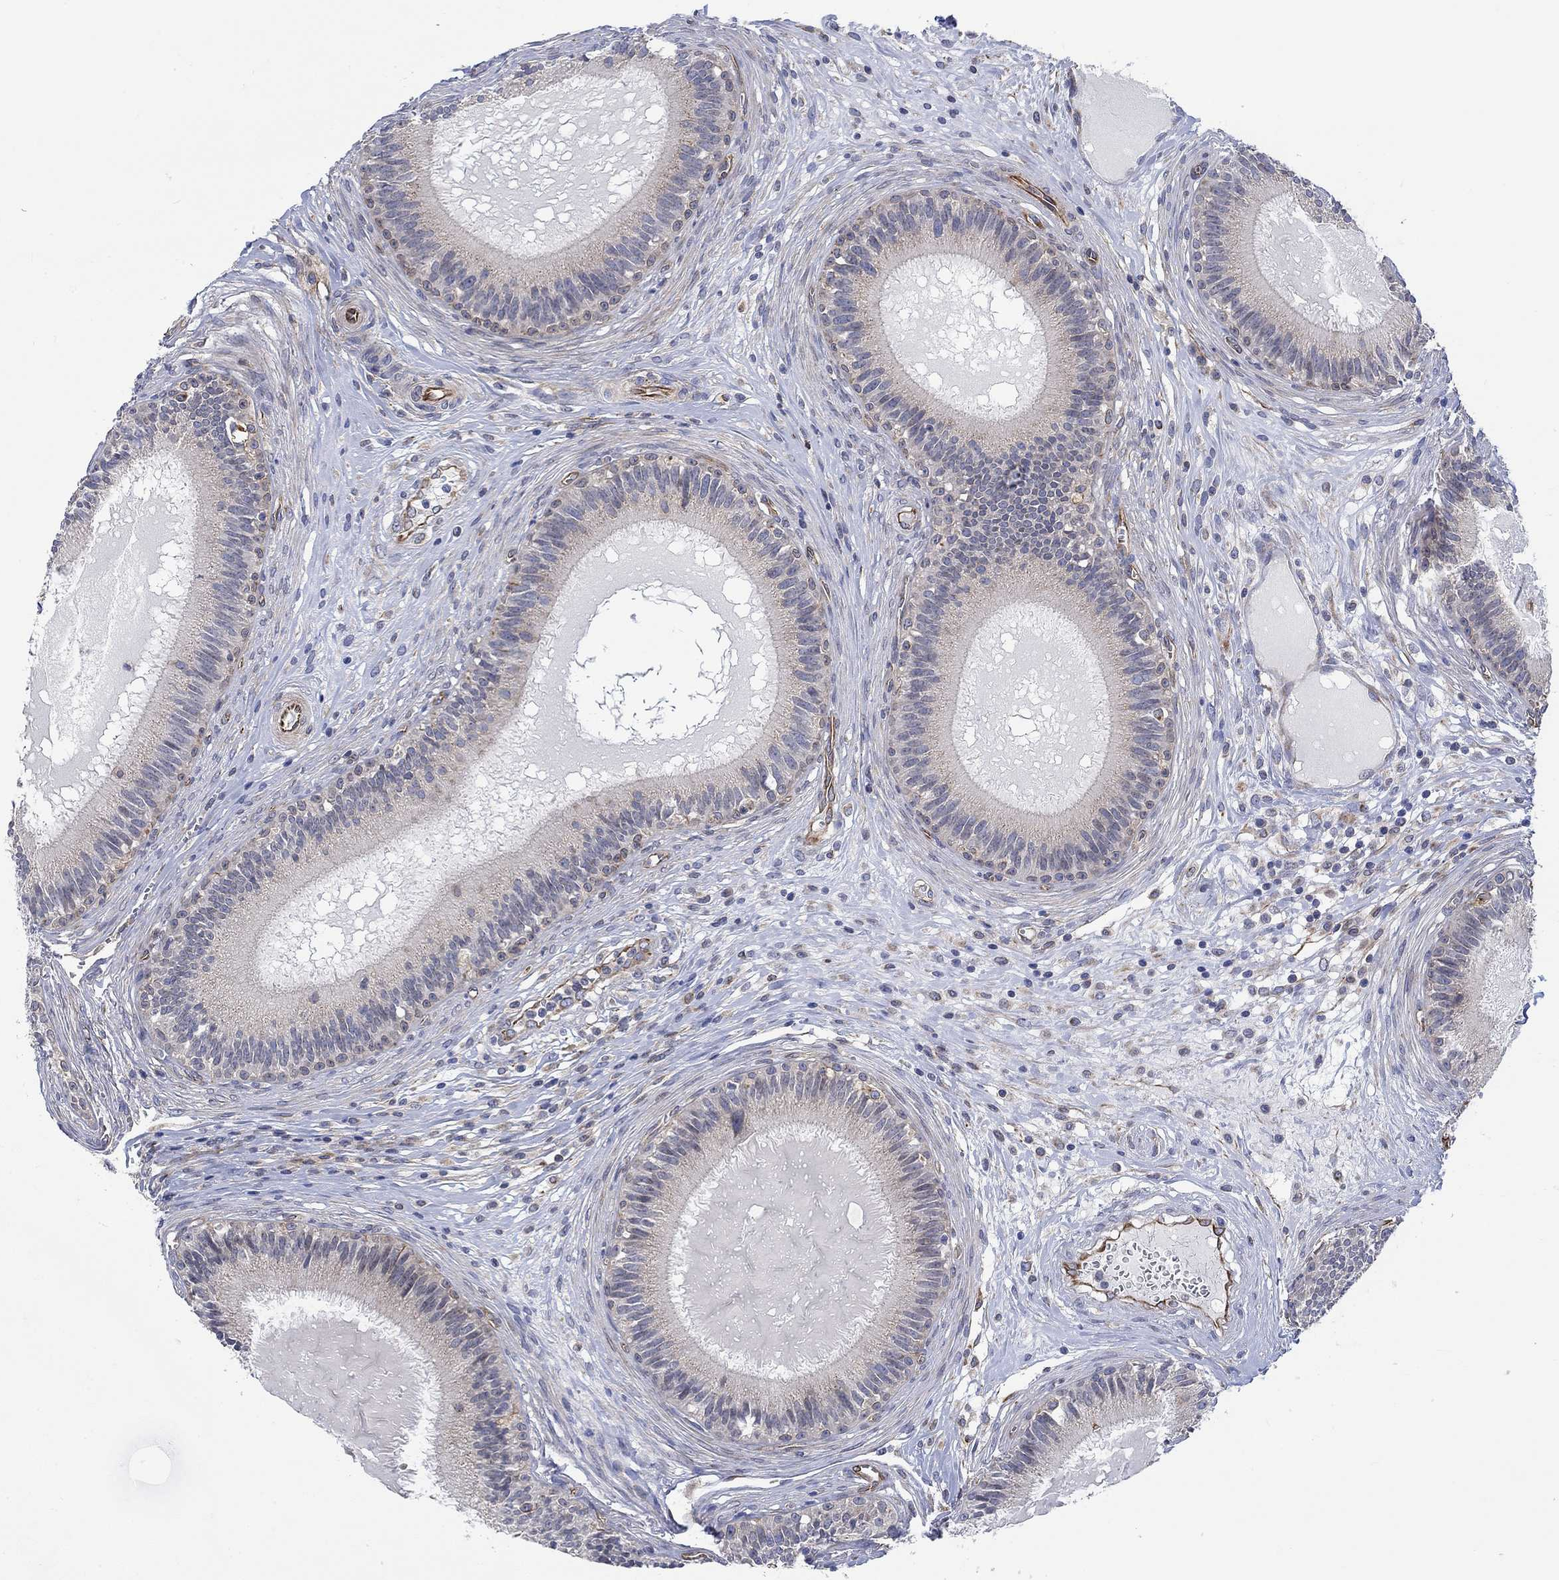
{"staining": {"intensity": "weak", "quantity": "<25%", "location": "cytoplasmic/membranous"}, "tissue": "epididymis", "cell_type": "Glandular cells", "image_type": "normal", "snomed": [{"axis": "morphology", "description": "Normal tissue, NOS"}, {"axis": "topography", "description": "Epididymis"}], "caption": "High magnification brightfield microscopy of normal epididymis stained with DAB (brown) and counterstained with hematoxylin (blue): glandular cells show no significant positivity. (IHC, brightfield microscopy, high magnification).", "gene": "CAMK1D", "patient": {"sex": "male", "age": 27}}